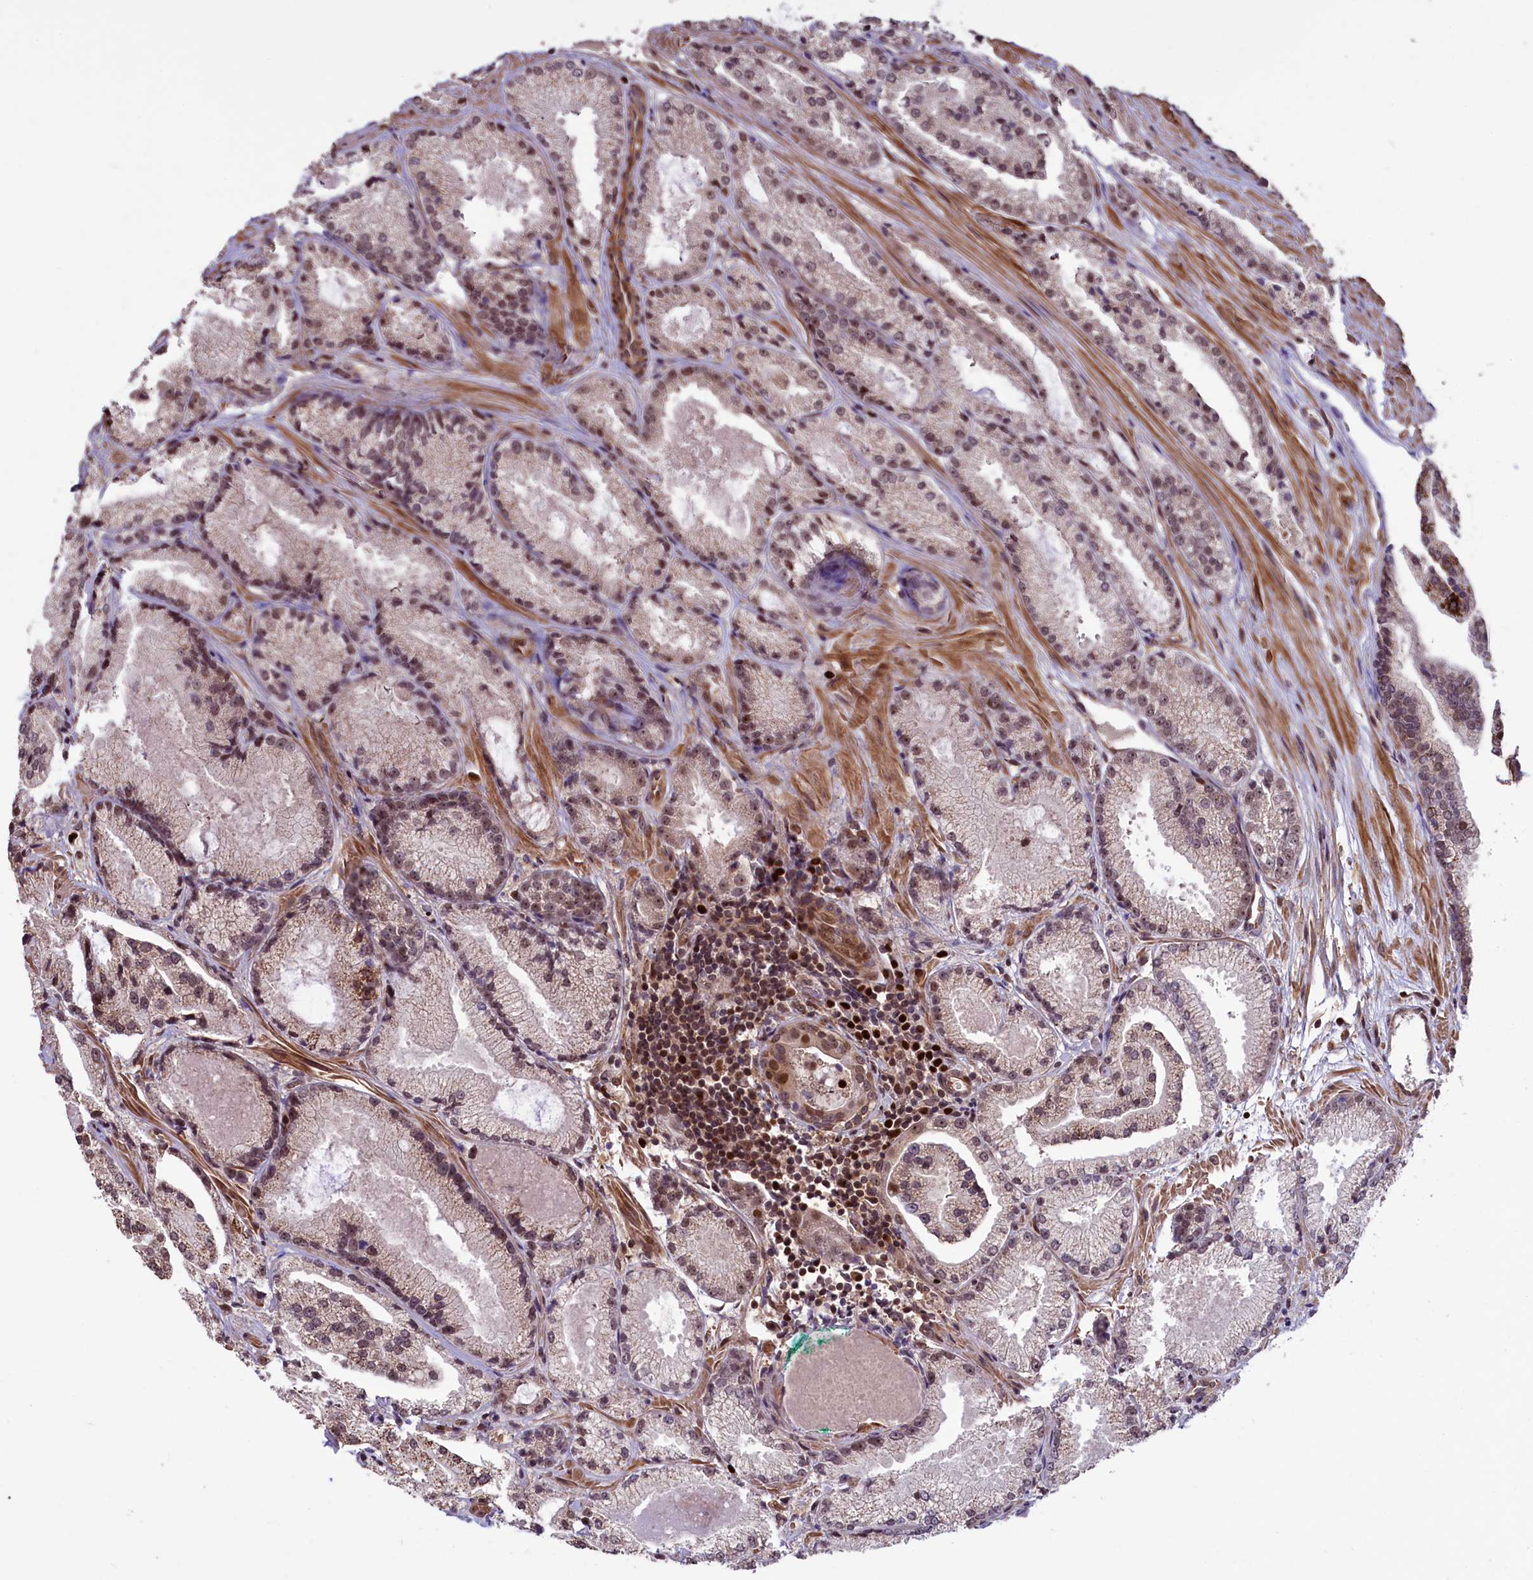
{"staining": {"intensity": "moderate", "quantity": "25%-75%", "location": "nuclear"}, "tissue": "prostate cancer", "cell_type": "Tumor cells", "image_type": "cancer", "snomed": [{"axis": "morphology", "description": "Adenocarcinoma, High grade"}, {"axis": "topography", "description": "Prostate"}], "caption": "The immunohistochemical stain labels moderate nuclear expression in tumor cells of prostate cancer (high-grade adenocarcinoma) tissue.", "gene": "SHFL", "patient": {"sex": "male", "age": 73}}